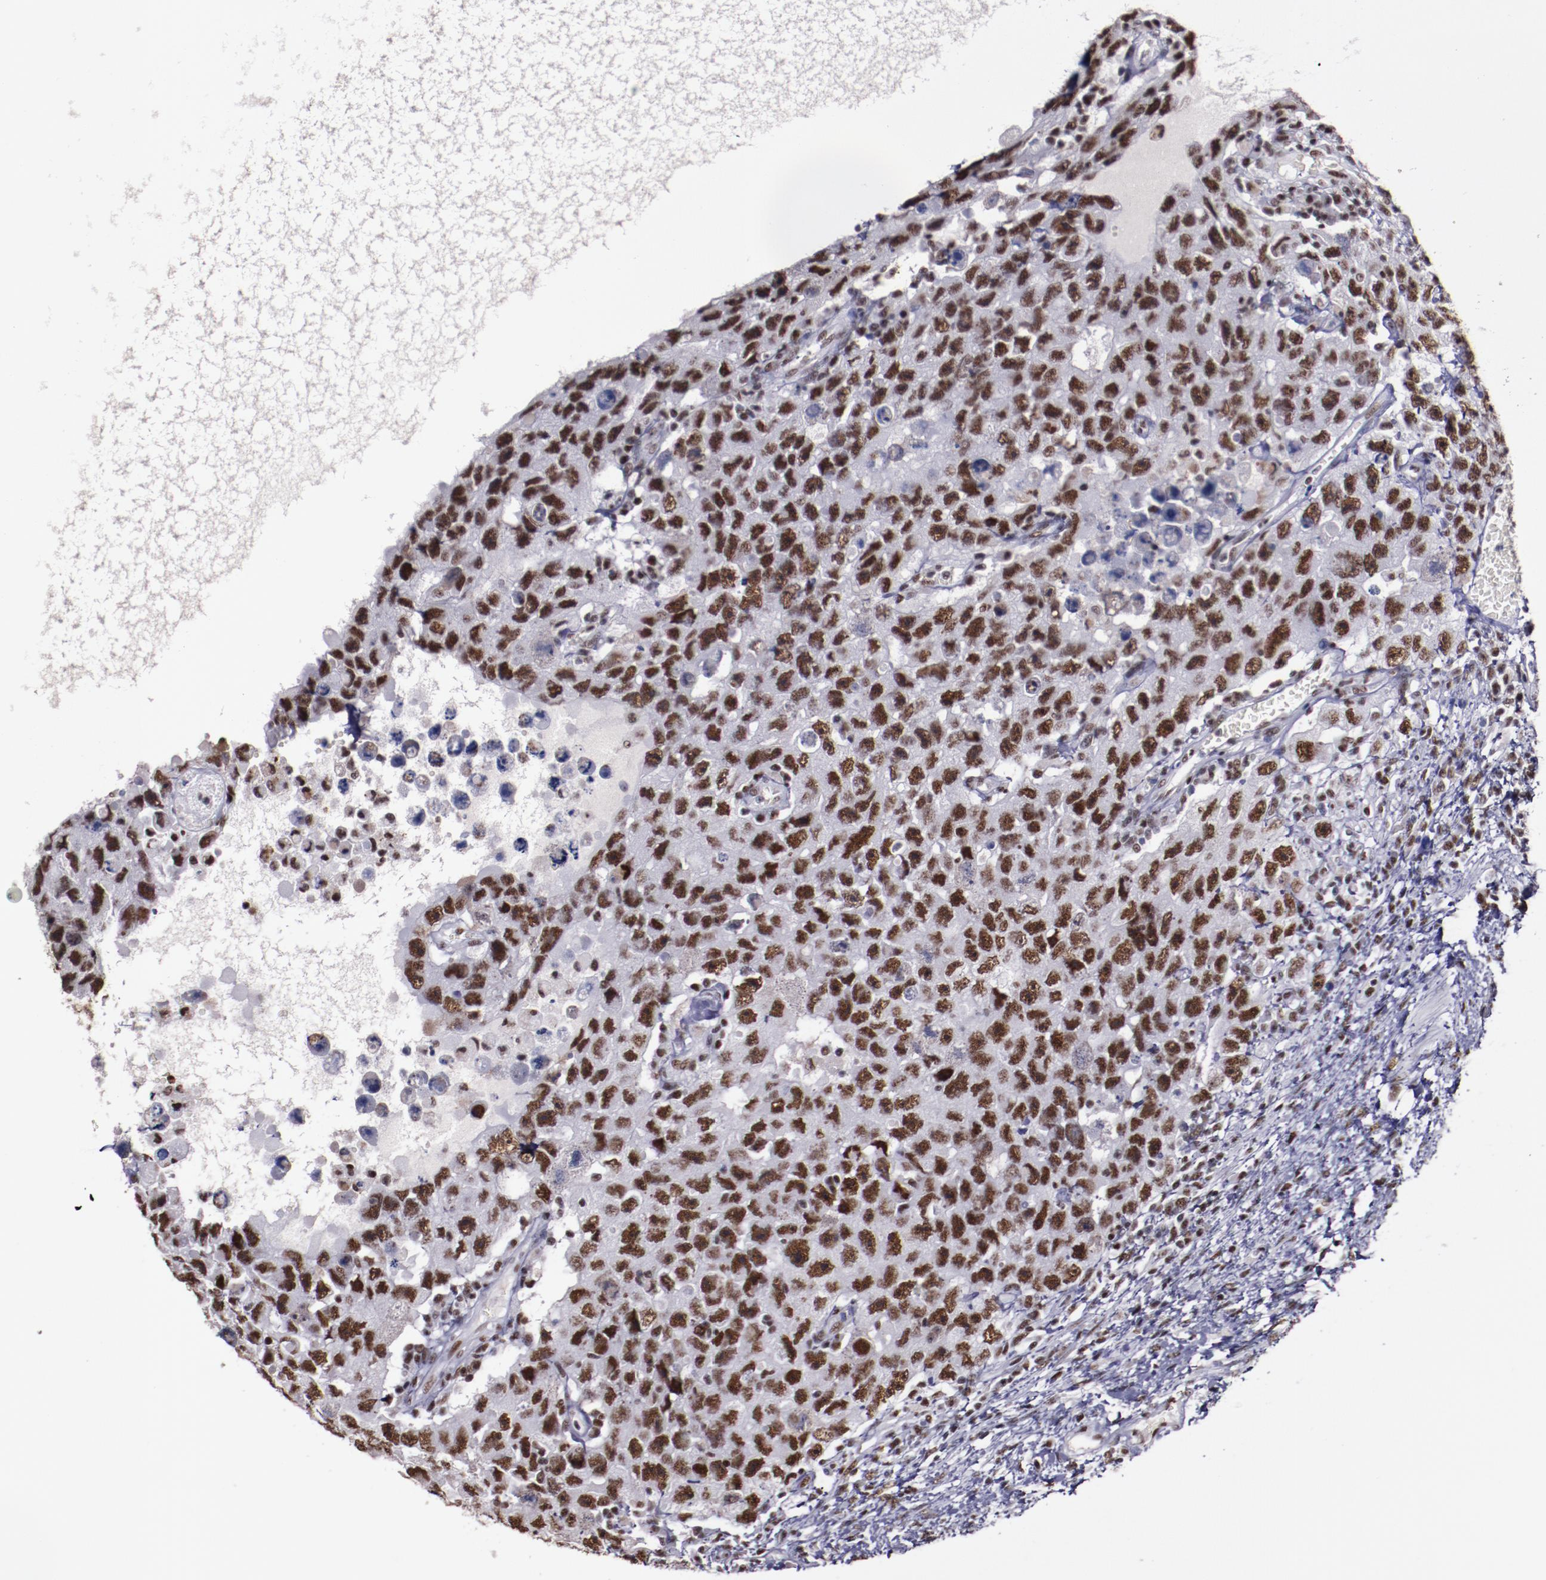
{"staining": {"intensity": "strong", "quantity": ">75%", "location": "nuclear"}, "tissue": "testis cancer", "cell_type": "Tumor cells", "image_type": "cancer", "snomed": [{"axis": "morphology", "description": "Carcinoma, Embryonal, NOS"}, {"axis": "topography", "description": "Testis"}], "caption": "A high amount of strong nuclear staining is seen in about >75% of tumor cells in embryonal carcinoma (testis) tissue. The staining is performed using DAB brown chromogen to label protein expression. The nuclei are counter-stained blue using hematoxylin.", "gene": "PPP4R3A", "patient": {"sex": "male", "age": 26}}